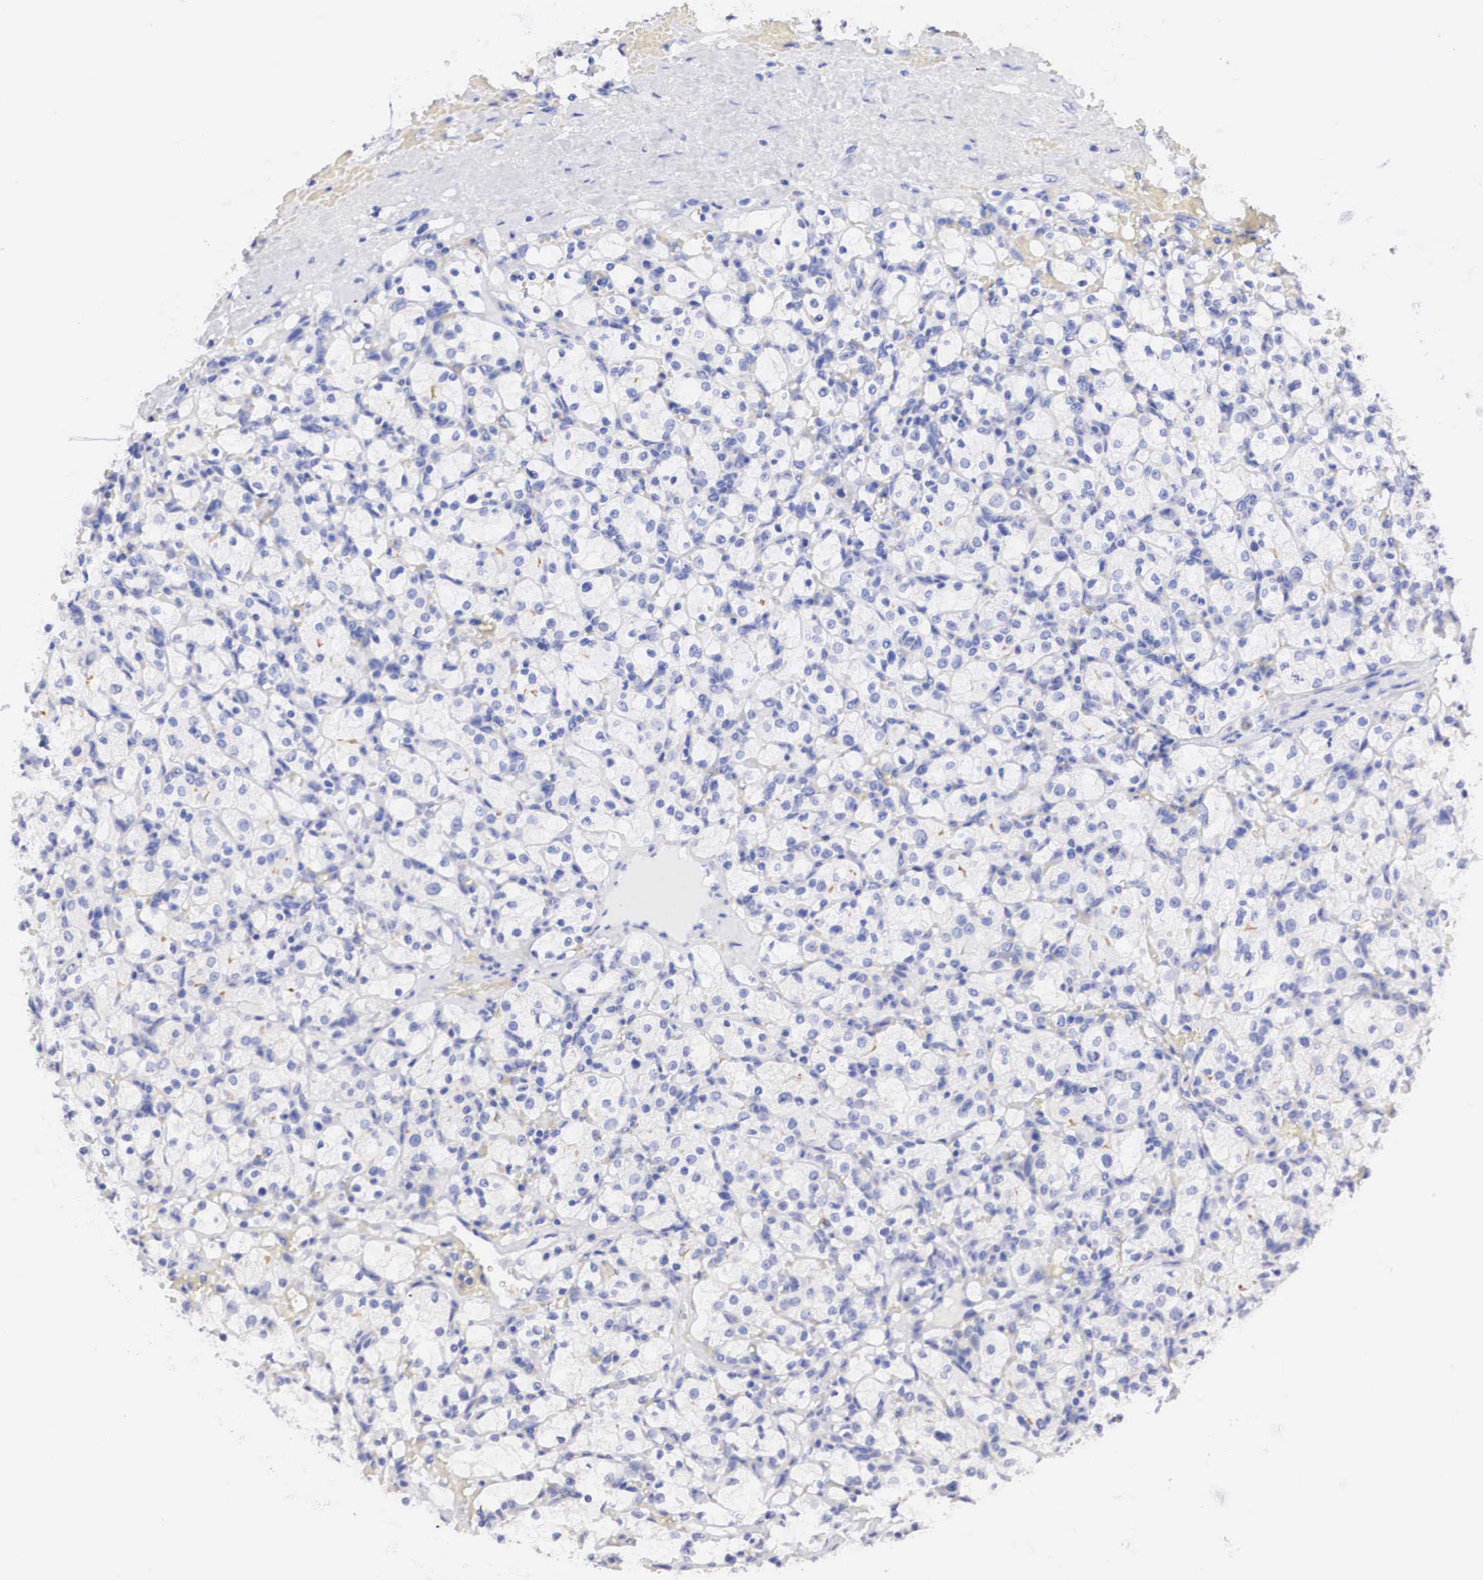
{"staining": {"intensity": "negative", "quantity": "none", "location": "none"}, "tissue": "renal cancer", "cell_type": "Tumor cells", "image_type": "cancer", "snomed": [{"axis": "morphology", "description": "Adenocarcinoma, NOS"}, {"axis": "topography", "description": "Kidney"}], "caption": "A high-resolution image shows immunohistochemistry (IHC) staining of renal adenocarcinoma, which displays no significant expression in tumor cells.", "gene": "ERBB2", "patient": {"sex": "female", "age": 83}}